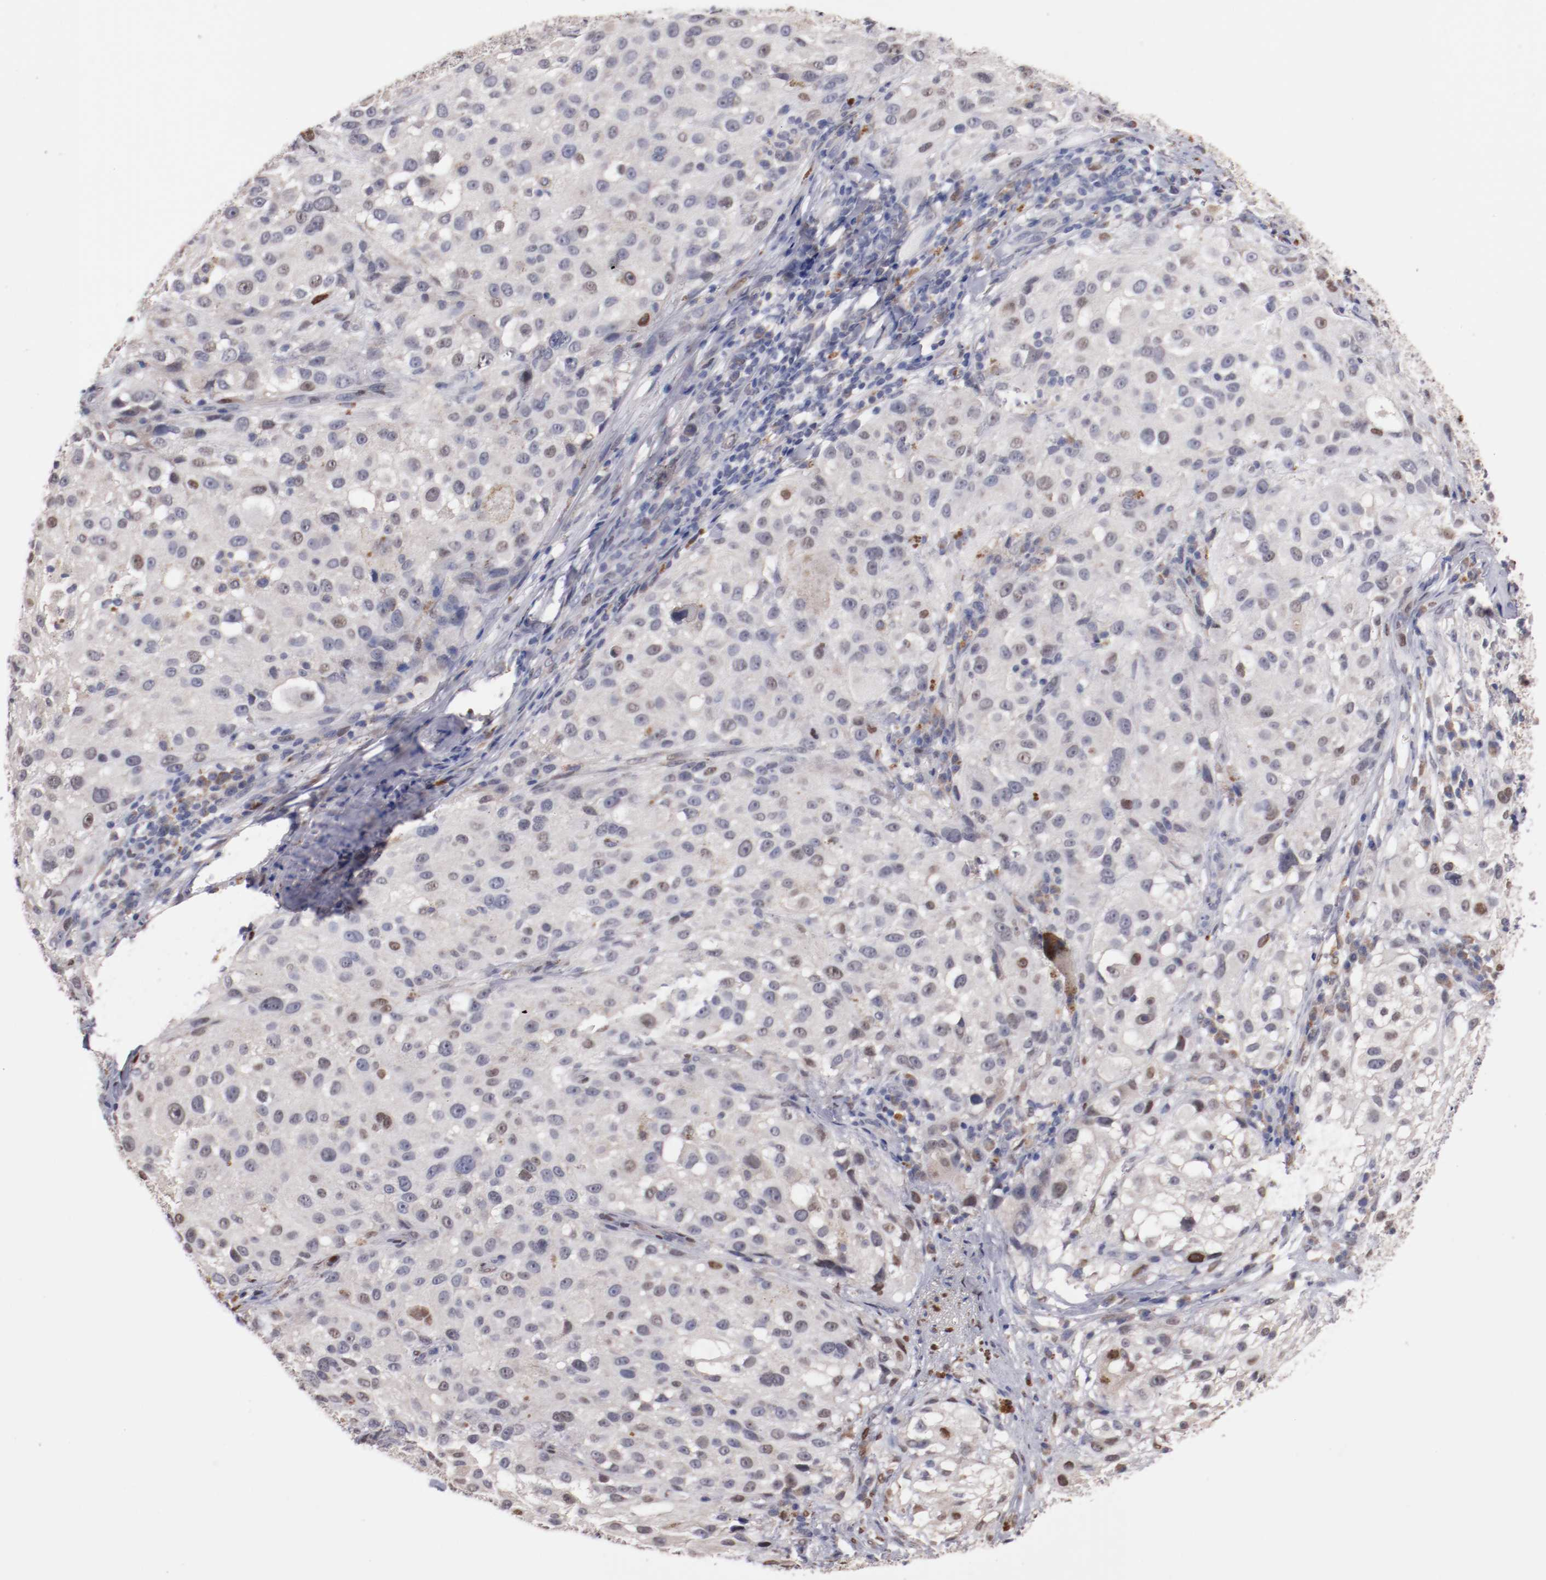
{"staining": {"intensity": "weak", "quantity": "<25%", "location": "cytoplasmic/membranous,nuclear"}, "tissue": "melanoma", "cell_type": "Tumor cells", "image_type": "cancer", "snomed": [{"axis": "morphology", "description": "Necrosis, NOS"}, {"axis": "morphology", "description": "Malignant melanoma, NOS"}, {"axis": "topography", "description": "Skin"}], "caption": "A high-resolution micrograph shows immunohistochemistry staining of malignant melanoma, which reveals no significant positivity in tumor cells.", "gene": "FAM81A", "patient": {"sex": "female", "age": 87}}